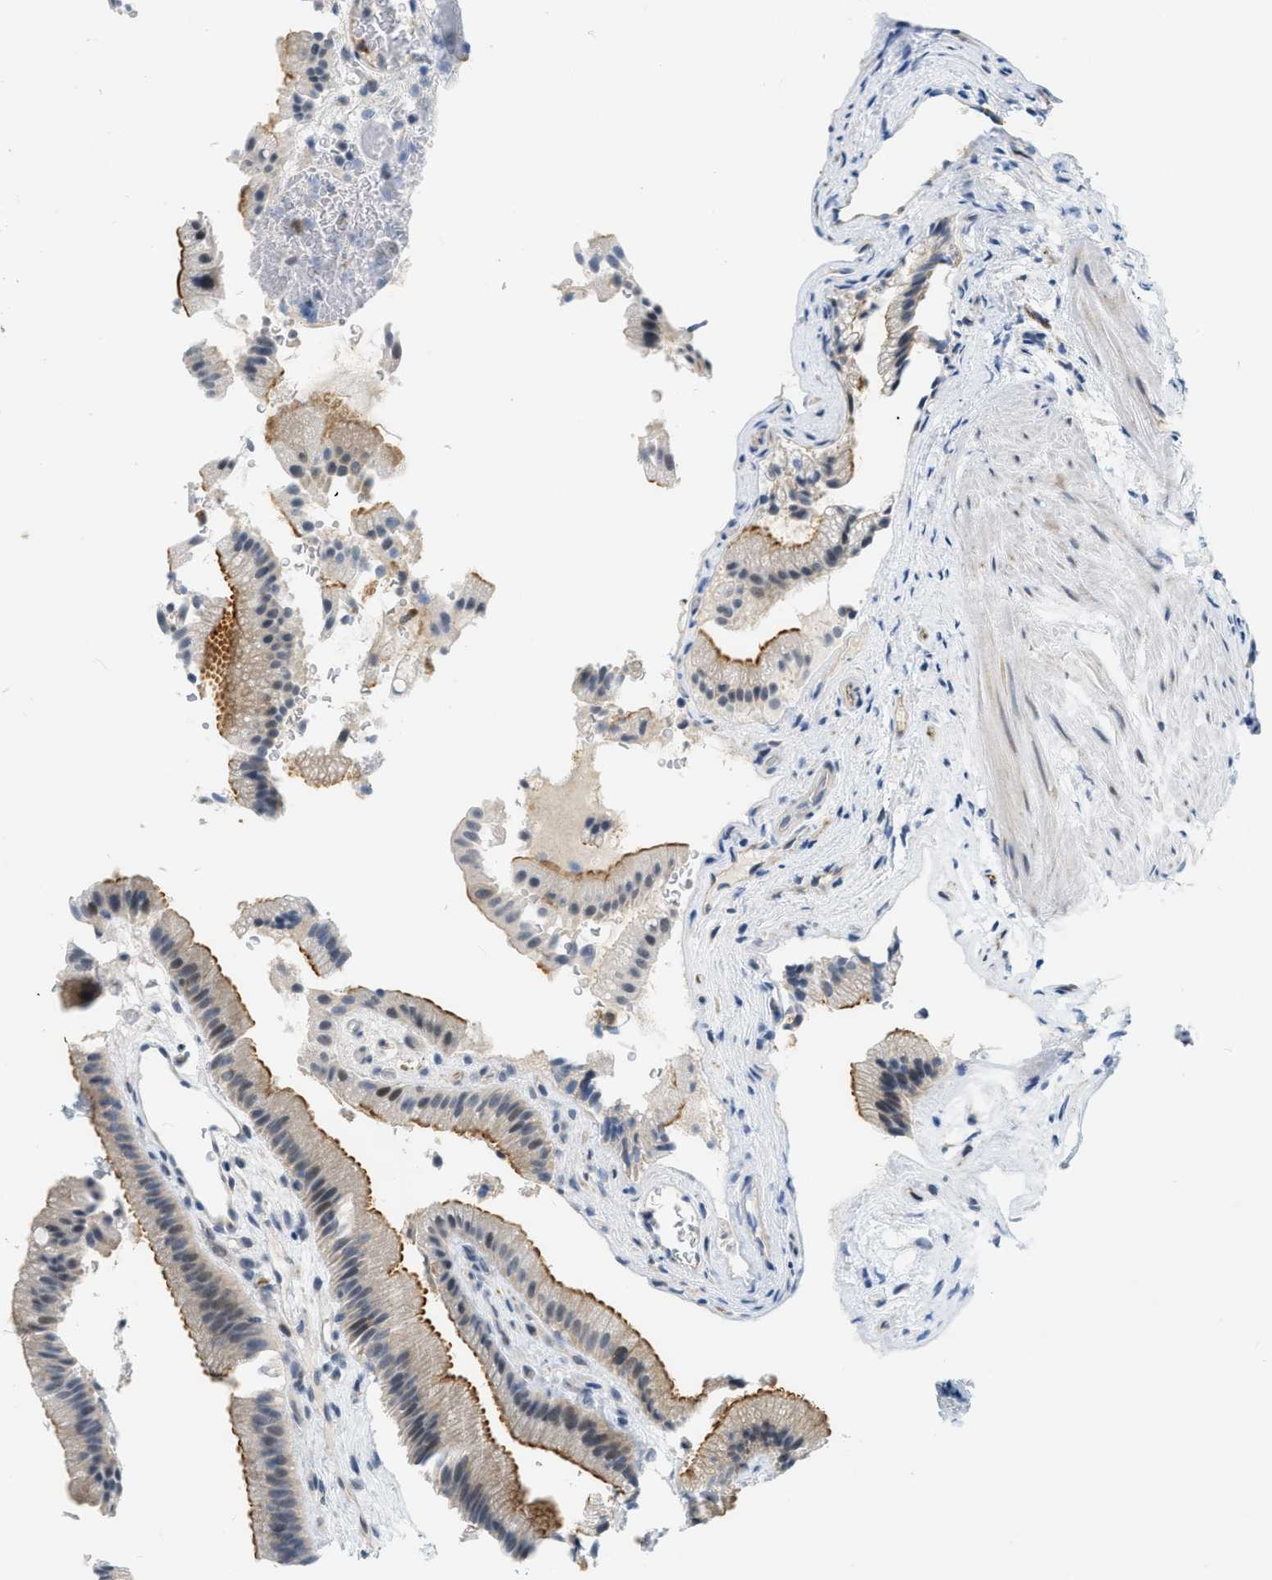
{"staining": {"intensity": "strong", "quantity": ">75%", "location": "cytoplasmic/membranous"}, "tissue": "gallbladder", "cell_type": "Glandular cells", "image_type": "normal", "snomed": [{"axis": "morphology", "description": "Normal tissue, NOS"}, {"axis": "topography", "description": "Gallbladder"}], "caption": "A high amount of strong cytoplasmic/membranous staining is present in about >75% of glandular cells in unremarkable gallbladder. (IHC, brightfield microscopy, high magnification).", "gene": "ZNF408", "patient": {"sex": "male", "age": 49}}